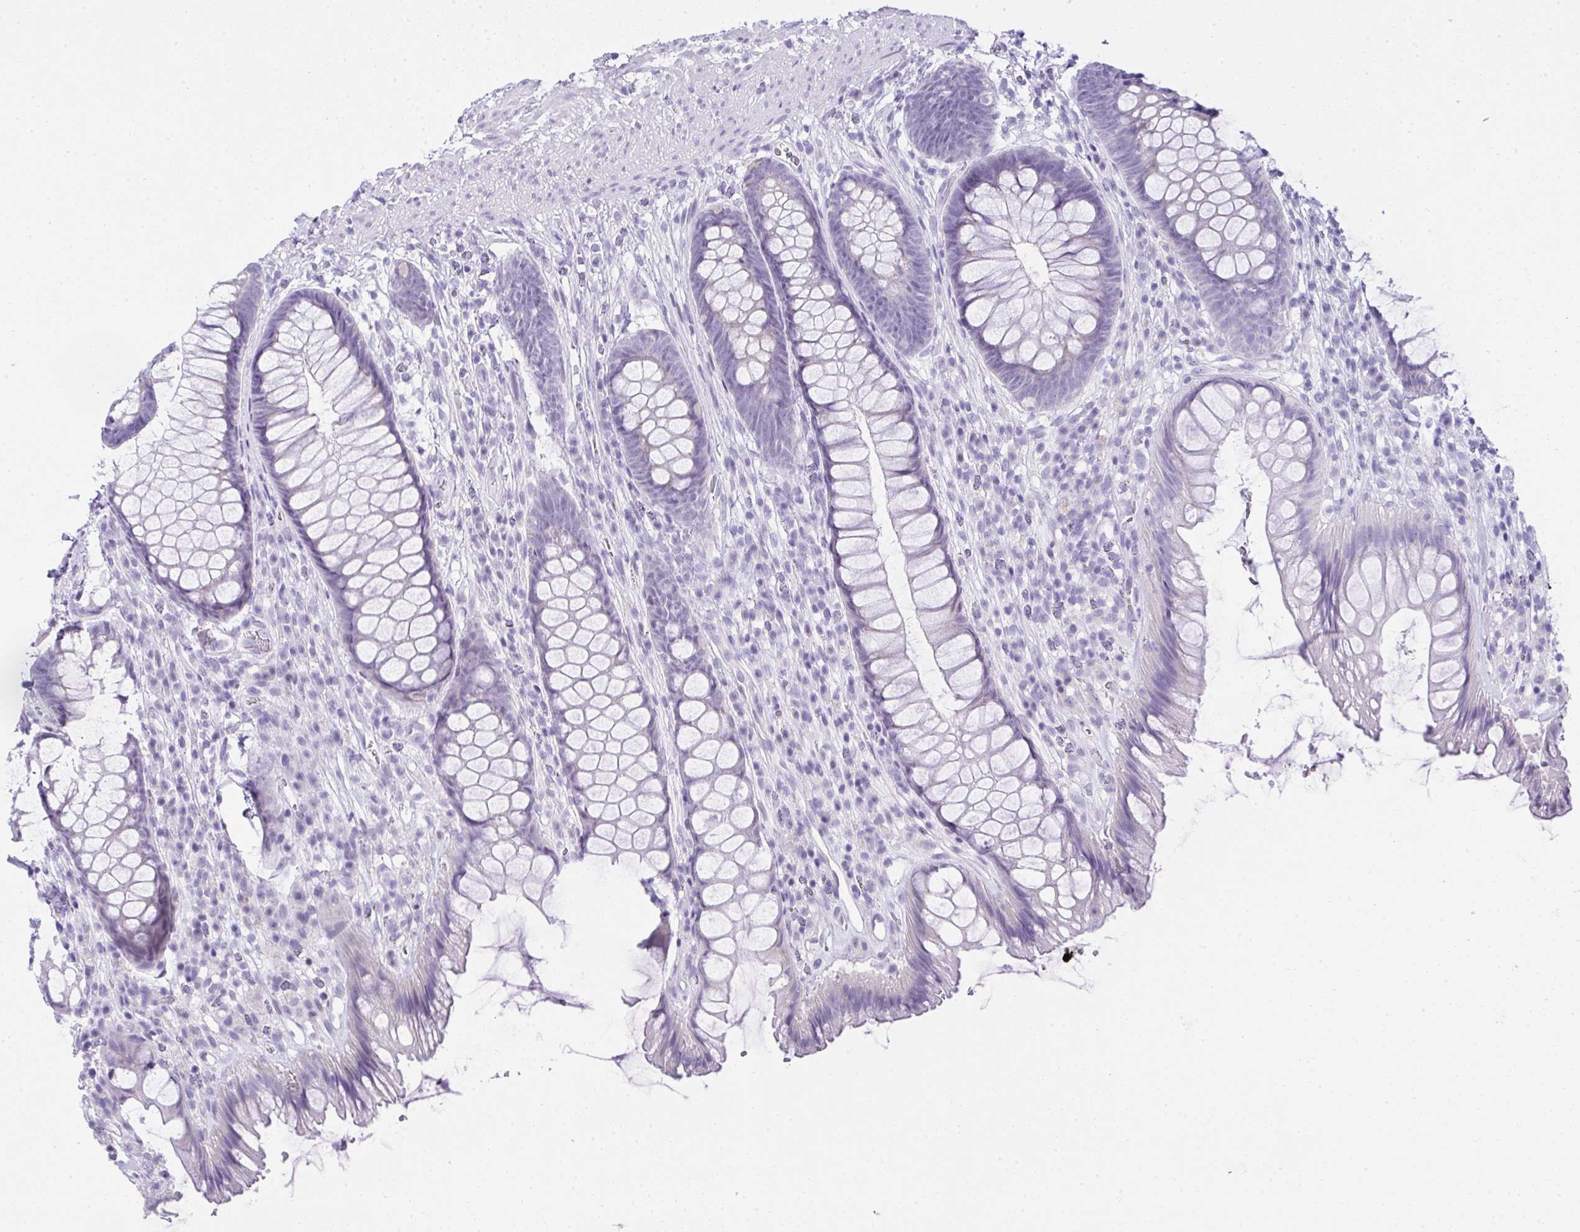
{"staining": {"intensity": "negative", "quantity": "none", "location": "none"}, "tissue": "rectum", "cell_type": "Glandular cells", "image_type": "normal", "snomed": [{"axis": "morphology", "description": "Normal tissue, NOS"}, {"axis": "topography", "description": "Rectum"}], "caption": "There is no significant staining in glandular cells of rectum.", "gene": "RNF183", "patient": {"sex": "male", "age": 53}}